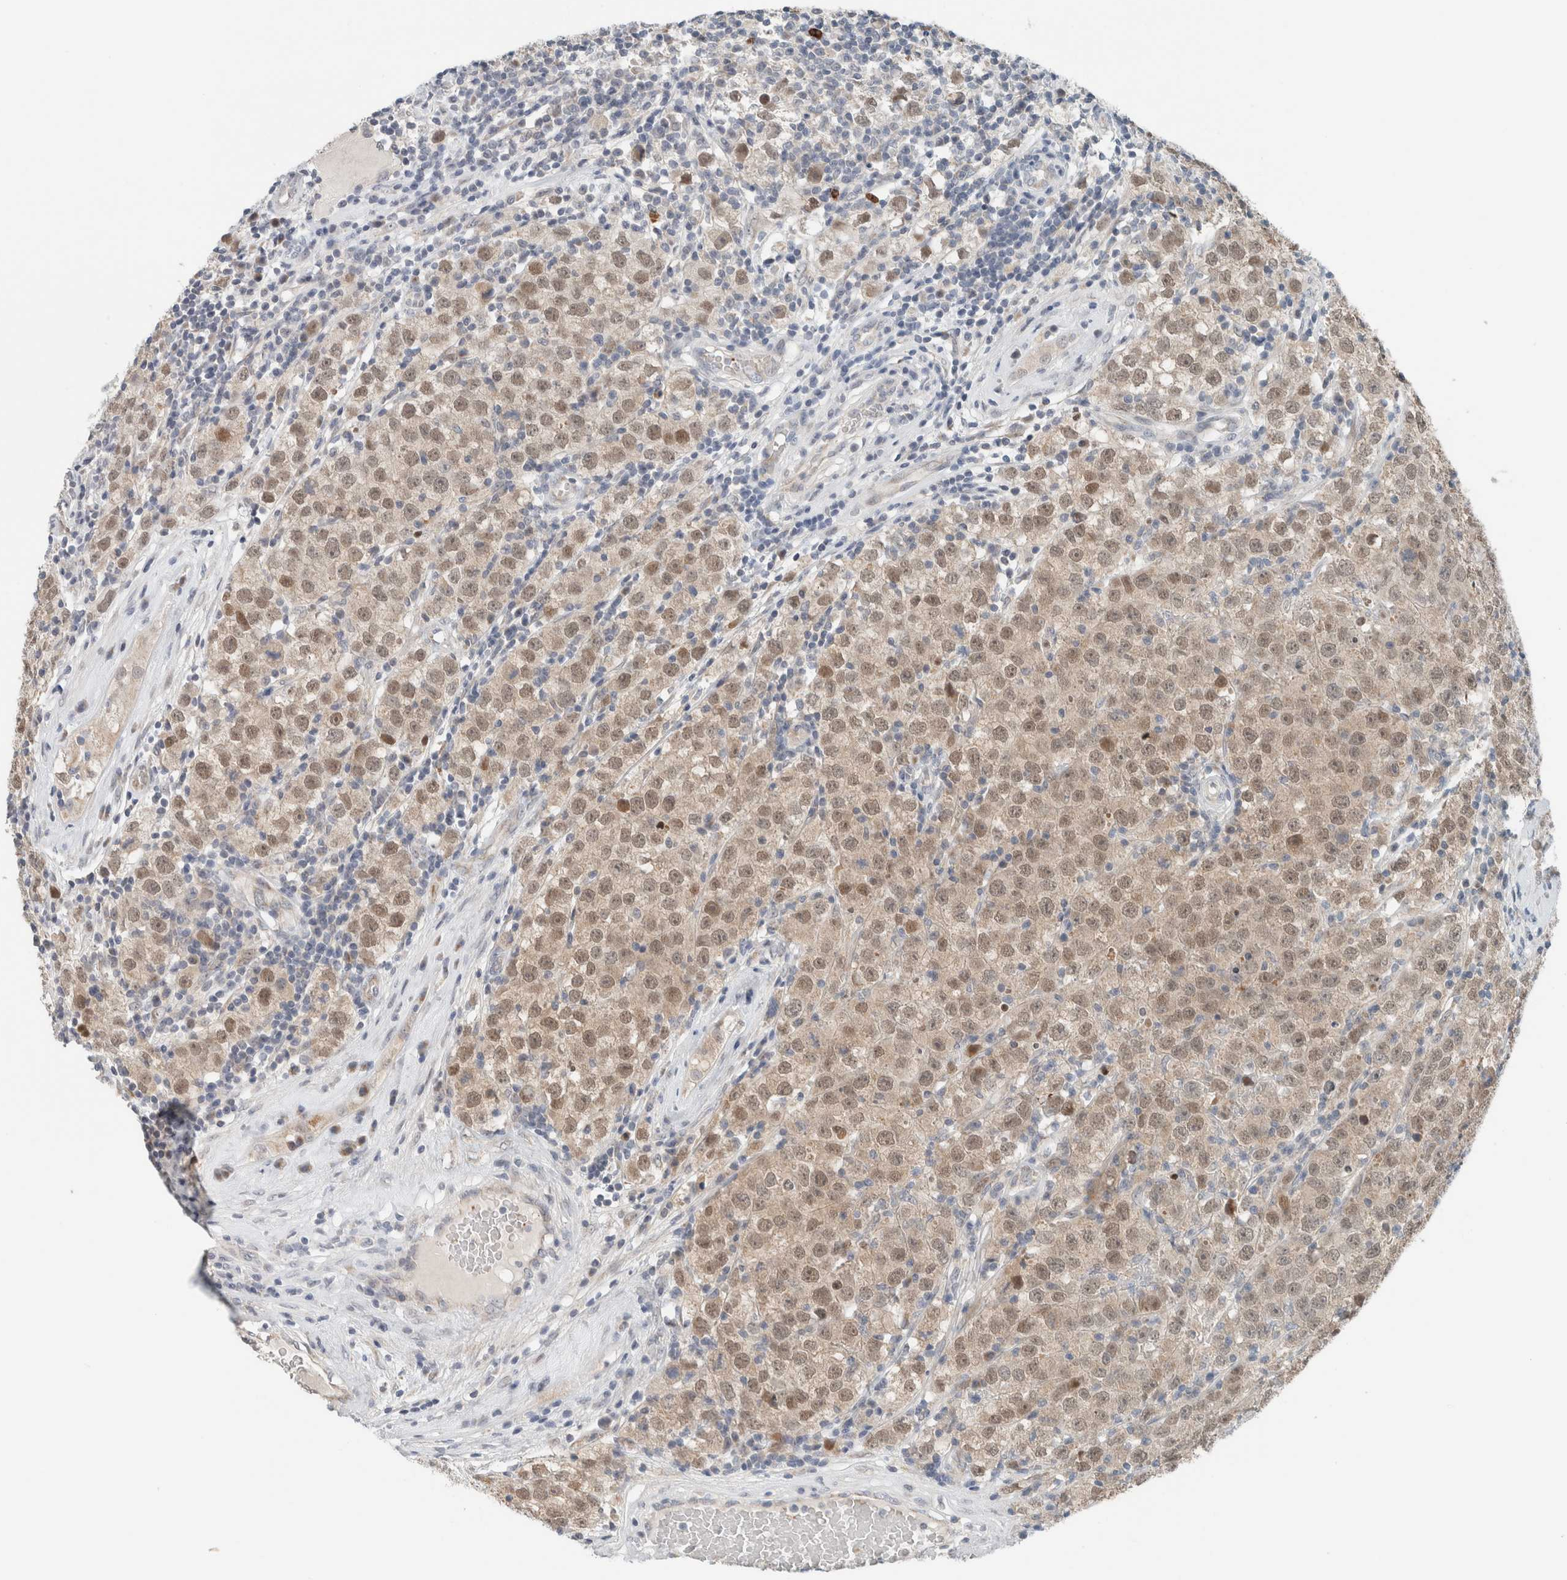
{"staining": {"intensity": "moderate", "quantity": ">75%", "location": "cytoplasmic/membranous,nuclear"}, "tissue": "testis cancer", "cell_type": "Tumor cells", "image_type": "cancer", "snomed": [{"axis": "morphology", "description": "Seminoma, NOS"}, {"axis": "morphology", "description": "Carcinoma, Embryonal, NOS"}, {"axis": "topography", "description": "Testis"}], "caption": "Protein expression analysis of testis cancer (embryonal carcinoma) displays moderate cytoplasmic/membranous and nuclear expression in about >75% of tumor cells.", "gene": "CRAT", "patient": {"sex": "male", "age": 28}}